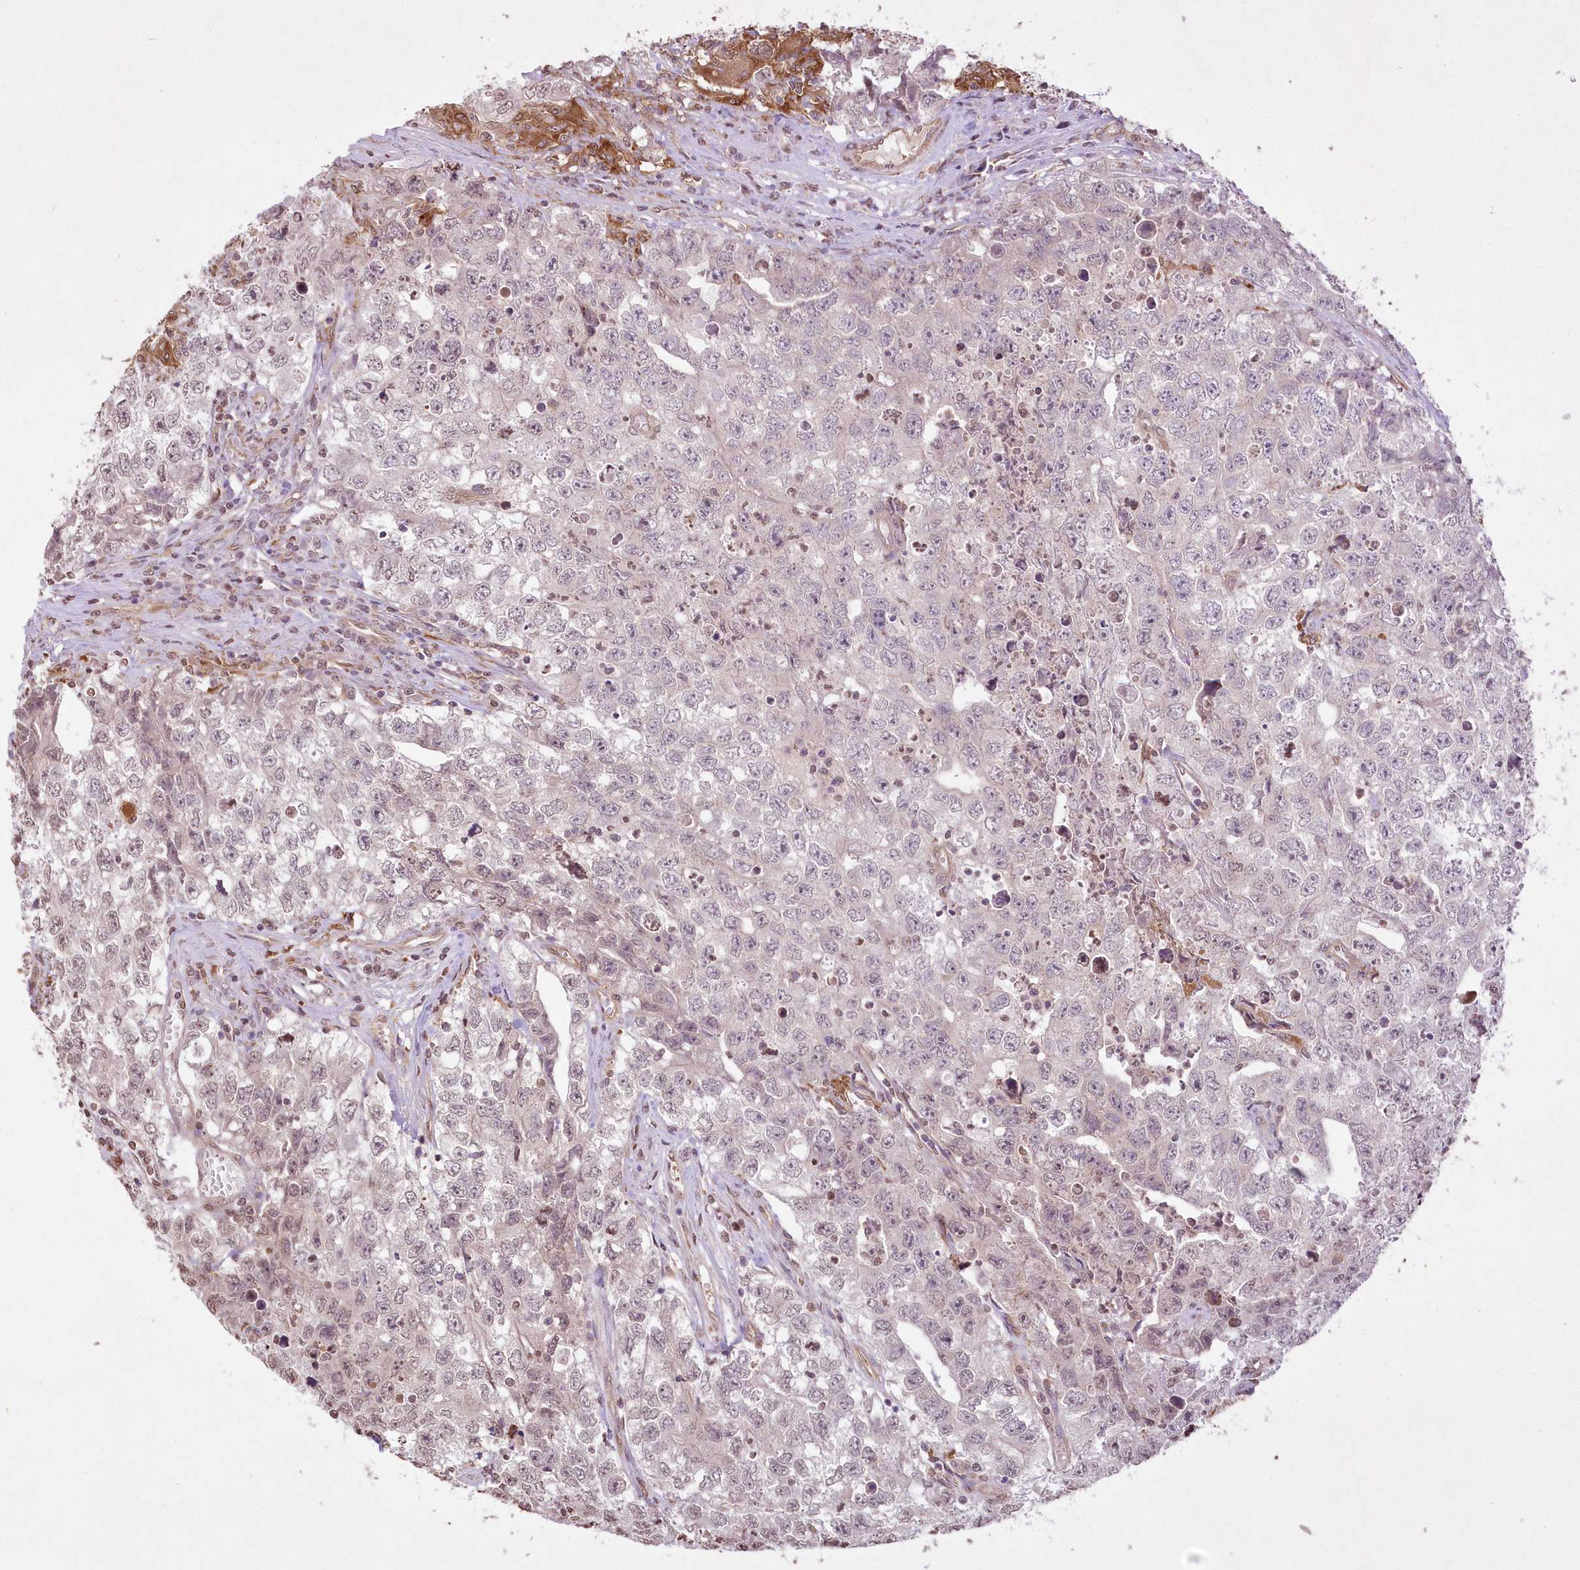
{"staining": {"intensity": "weak", "quantity": "<25%", "location": "nuclear"}, "tissue": "testis cancer", "cell_type": "Tumor cells", "image_type": "cancer", "snomed": [{"axis": "morphology", "description": "Seminoma, NOS"}, {"axis": "morphology", "description": "Carcinoma, Embryonal, NOS"}, {"axis": "topography", "description": "Testis"}], "caption": "IHC image of neoplastic tissue: human testis embryonal carcinoma stained with DAB displays no significant protein positivity in tumor cells.", "gene": "FCHO2", "patient": {"sex": "male", "age": 43}}